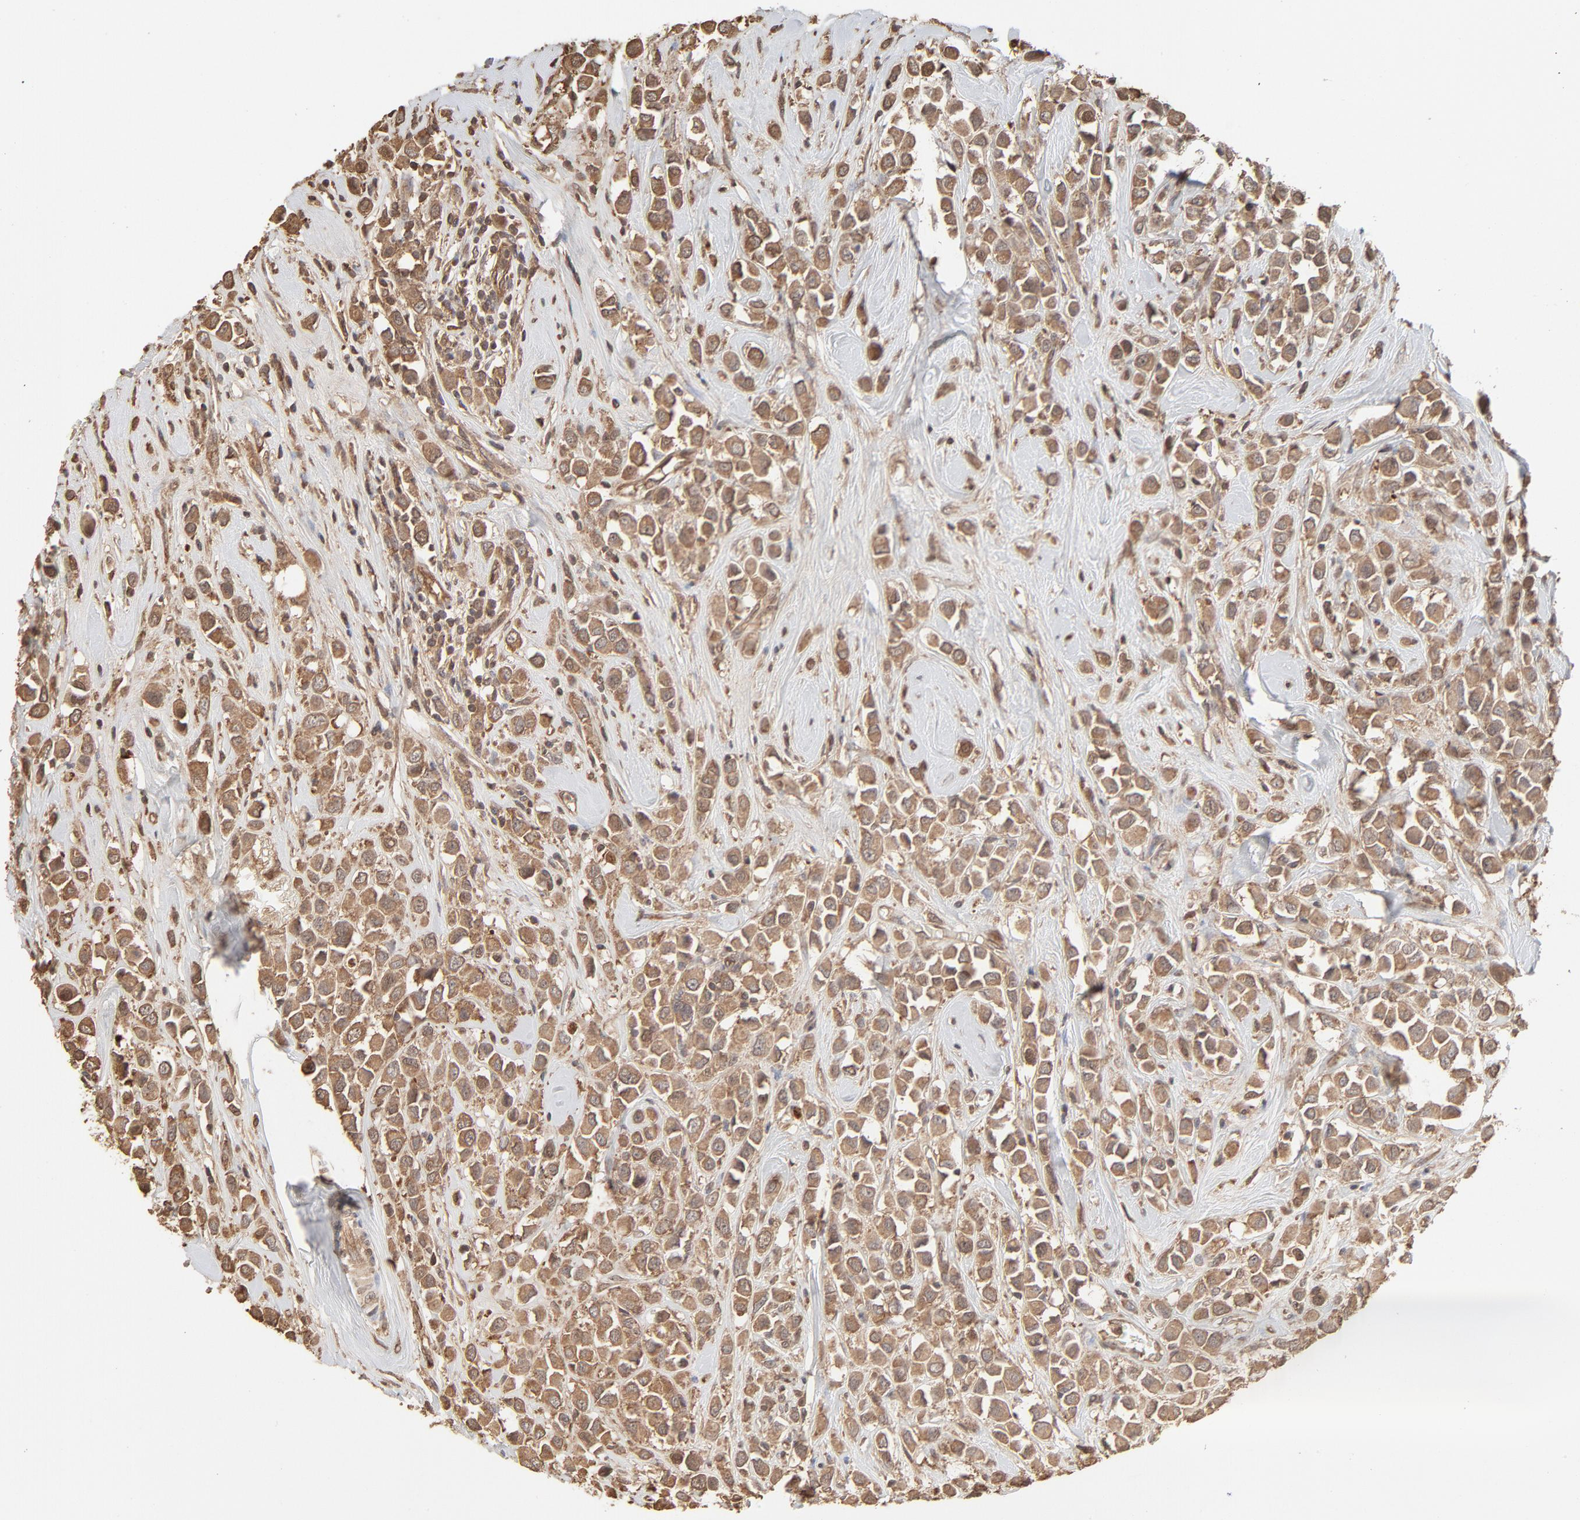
{"staining": {"intensity": "moderate", "quantity": ">75%", "location": "cytoplasmic/membranous"}, "tissue": "breast cancer", "cell_type": "Tumor cells", "image_type": "cancer", "snomed": [{"axis": "morphology", "description": "Duct carcinoma"}, {"axis": "topography", "description": "Breast"}], "caption": "Breast cancer (infiltrating ductal carcinoma) was stained to show a protein in brown. There is medium levels of moderate cytoplasmic/membranous expression in approximately >75% of tumor cells.", "gene": "PPP2CA", "patient": {"sex": "female", "age": 61}}